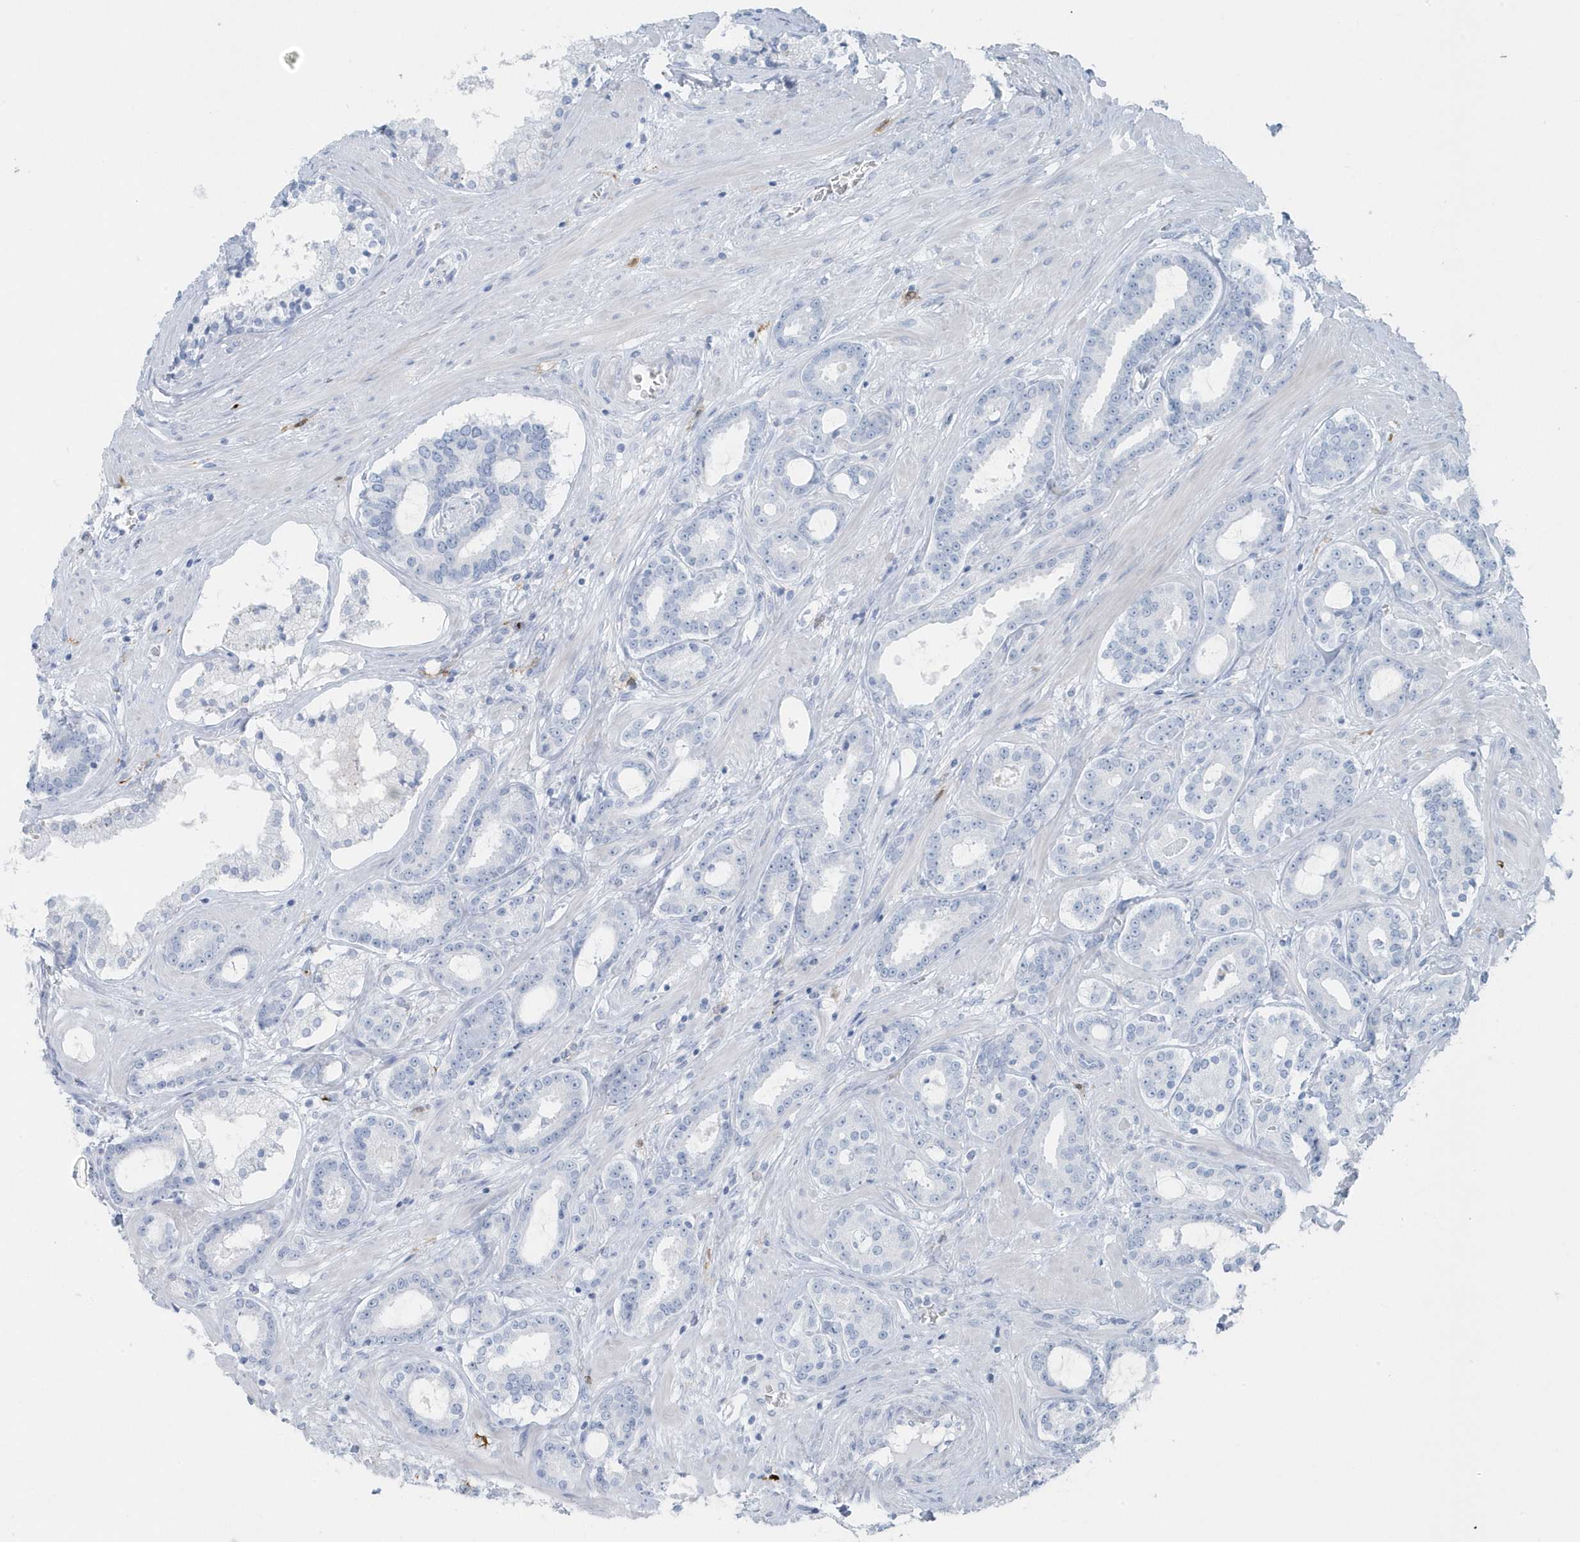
{"staining": {"intensity": "negative", "quantity": "none", "location": "none"}, "tissue": "prostate cancer", "cell_type": "Tumor cells", "image_type": "cancer", "snomed": [{"axis": "morphology", "description": "Adenocarcinoma, High grade"}, {"axis": "topography", "description": "Prostate"}], "caption": "Micrograph shows no protein positivity in tumor cells of high-grade adenocarcinoma (prostate) tissue.", "gene": "FAM98A", "patient": {"sex": "male", "age": 58}}